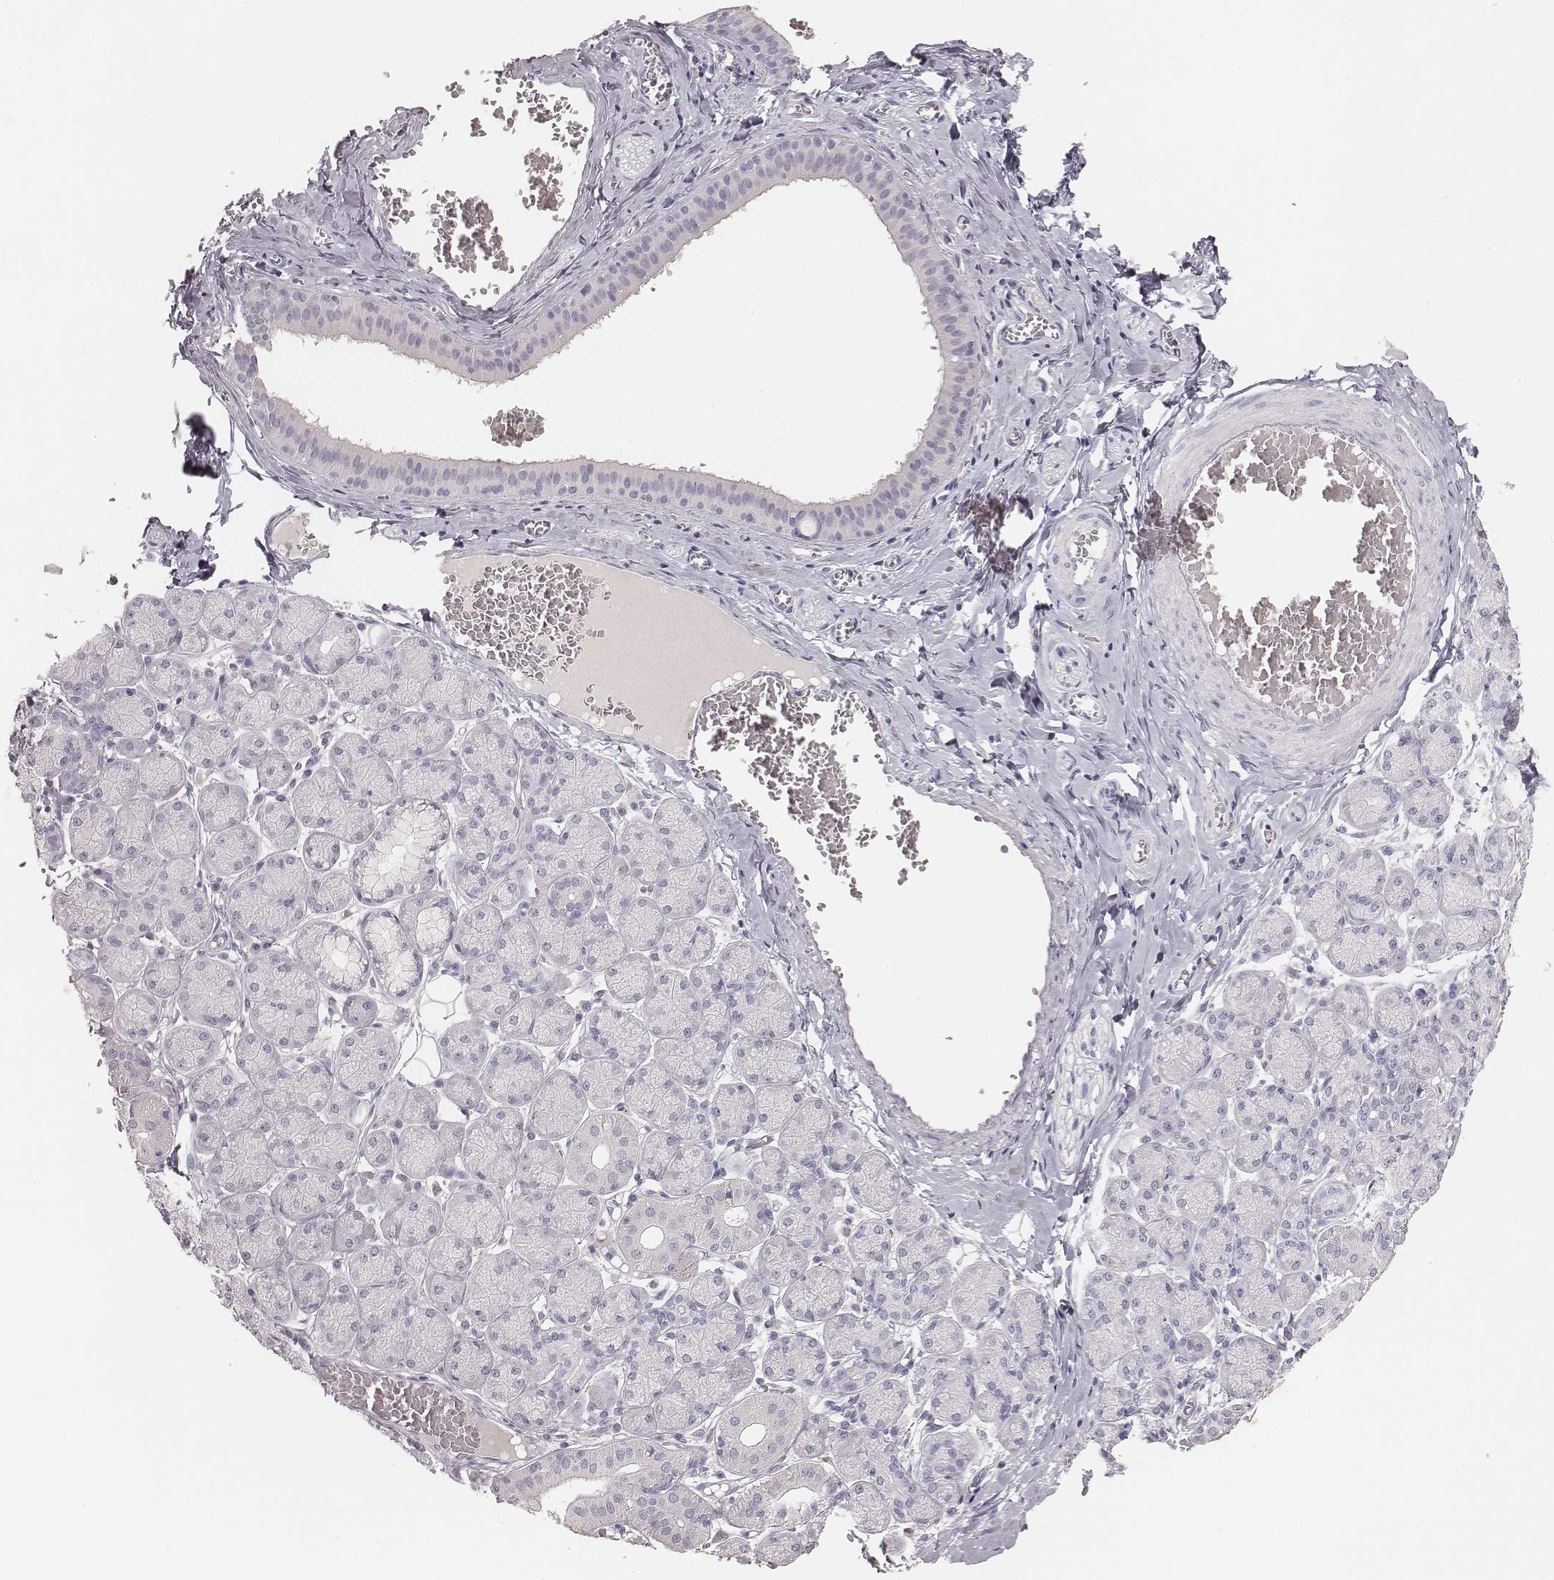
{"staining": {"intensity": "negative", "quantity": "none", "location": "none"}, "tissue": "salivary gland", "cell_type": "Glandular cells", "image_type": "normal", "snomed": [{"axis": "morphology", "description": "Normal tissue, NOS"}, {"axis": "topography", "description": "Salivary gland"}, {"axis": "topography", "description": "Peripheral nerve tissue"}], "caption": "This is an immunohistochemistry histopathology image of benign human salivary gland. There is no positivity in glandular cells.", "gene": "MYH6", "patient": {"sex": "female", "age": 24}}